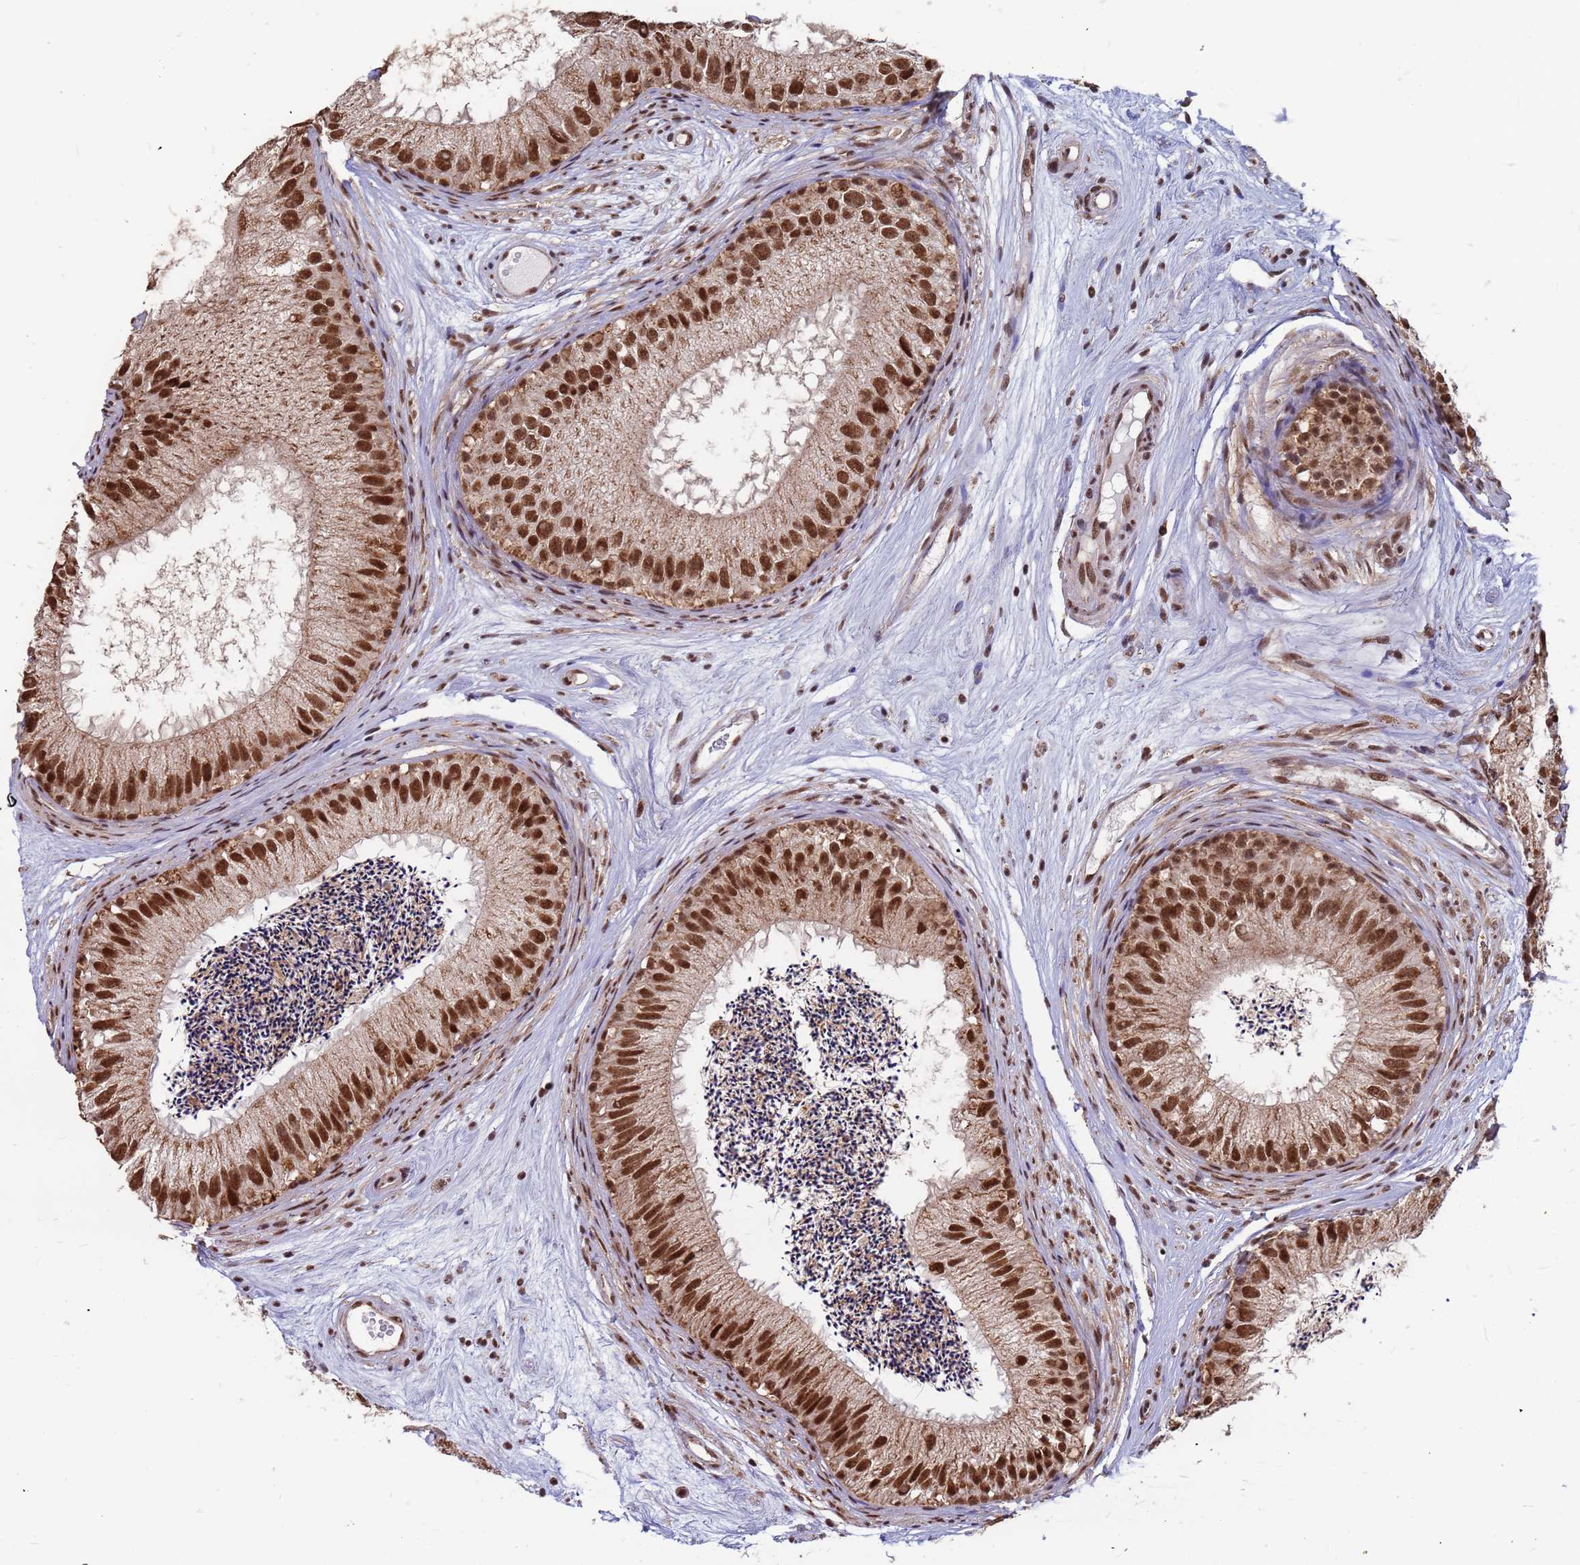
{"staining": {"intensity": "strong", "quantity": ">75%", "location": "nuclear"}, "tissue": "epididymis", "cell_type": "Glandular cells", "image_type": "normal", "snomed": [{"axis": "morphology", "description": "Normal tissue, NOS"}, {"axis": "topography", "description": "Epididymis"}], "caption": "DAB (3,3'-diaminobenzidine) immunohistochemical staining of unremarkable epididymis shows strong nuclear protein staining in approximately >75% of glandular cells.", "gene": "DENND2B", "patient": {"sex": "male", "age": 77}}